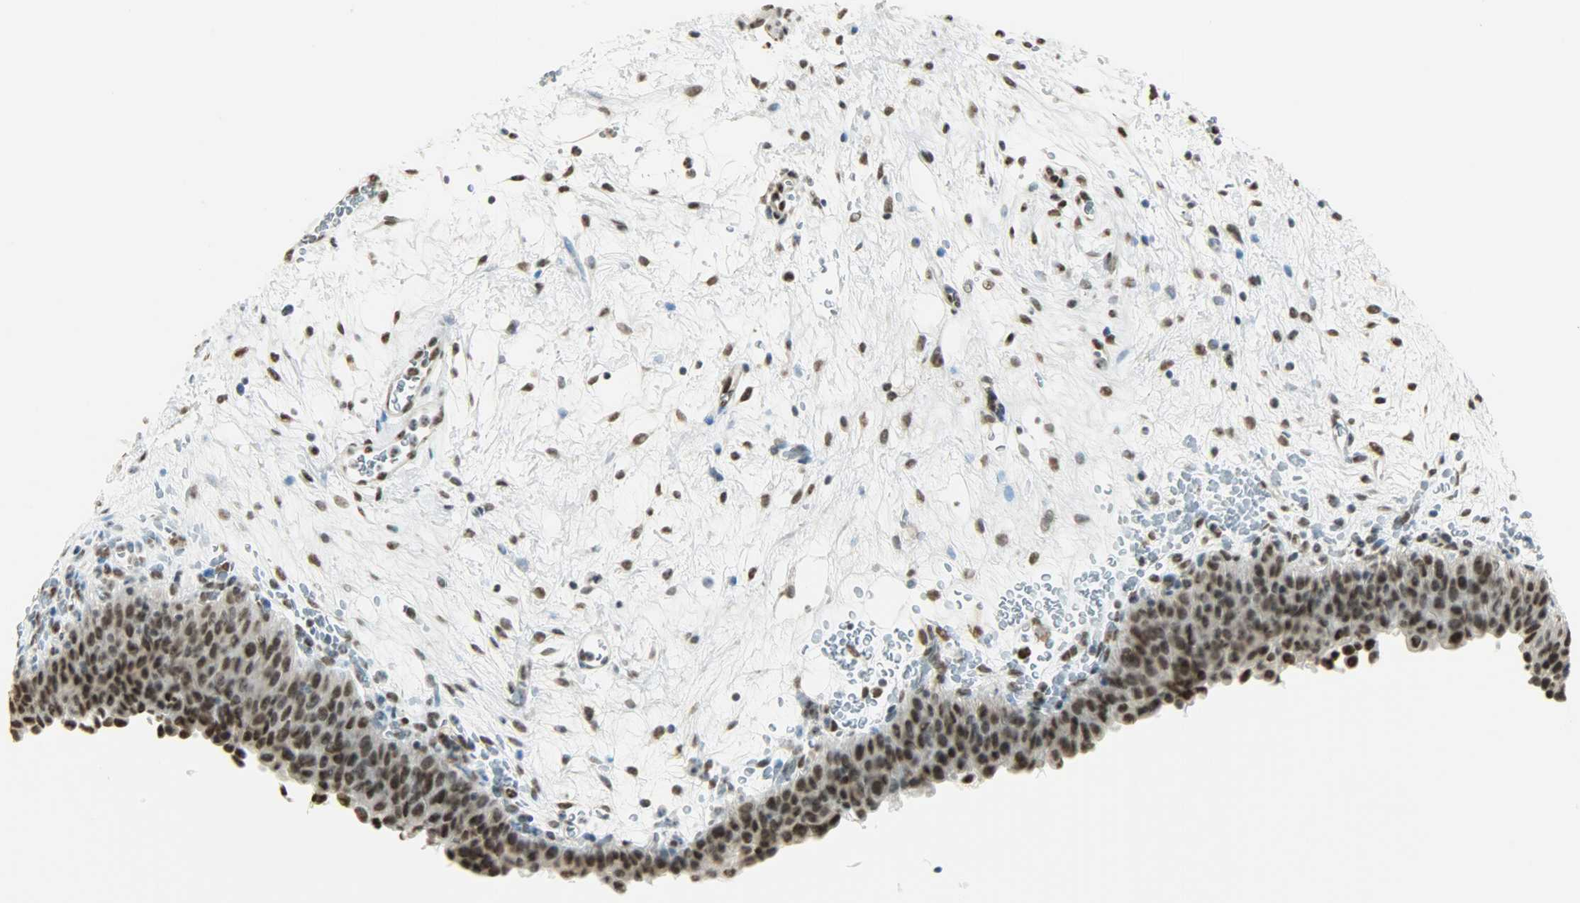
{"staining": {"intensity": "strong", "quantity": ">75%", "location": "nuclear"}, "tissue": "urinary bladder", "cell_type": "Urothelial cells", "image_type": "normal", "snomed": [{"axis": "morphology", "description": "Normal tissue, NOS"}, {"axis": "morphology", "description": "Dysplasia, NOS"}, {"axis": "topography", "description": "Urinary bladder"}], "caption": "A high amount of strong nuclear expression is seen in about >75% of urothelial cells in unremarkable urinary bladder. (DAB IHC with brightfield microscopy, high magnification).", "gene": "MYEF2", "patient": {"sex": "male", "age": 35}}